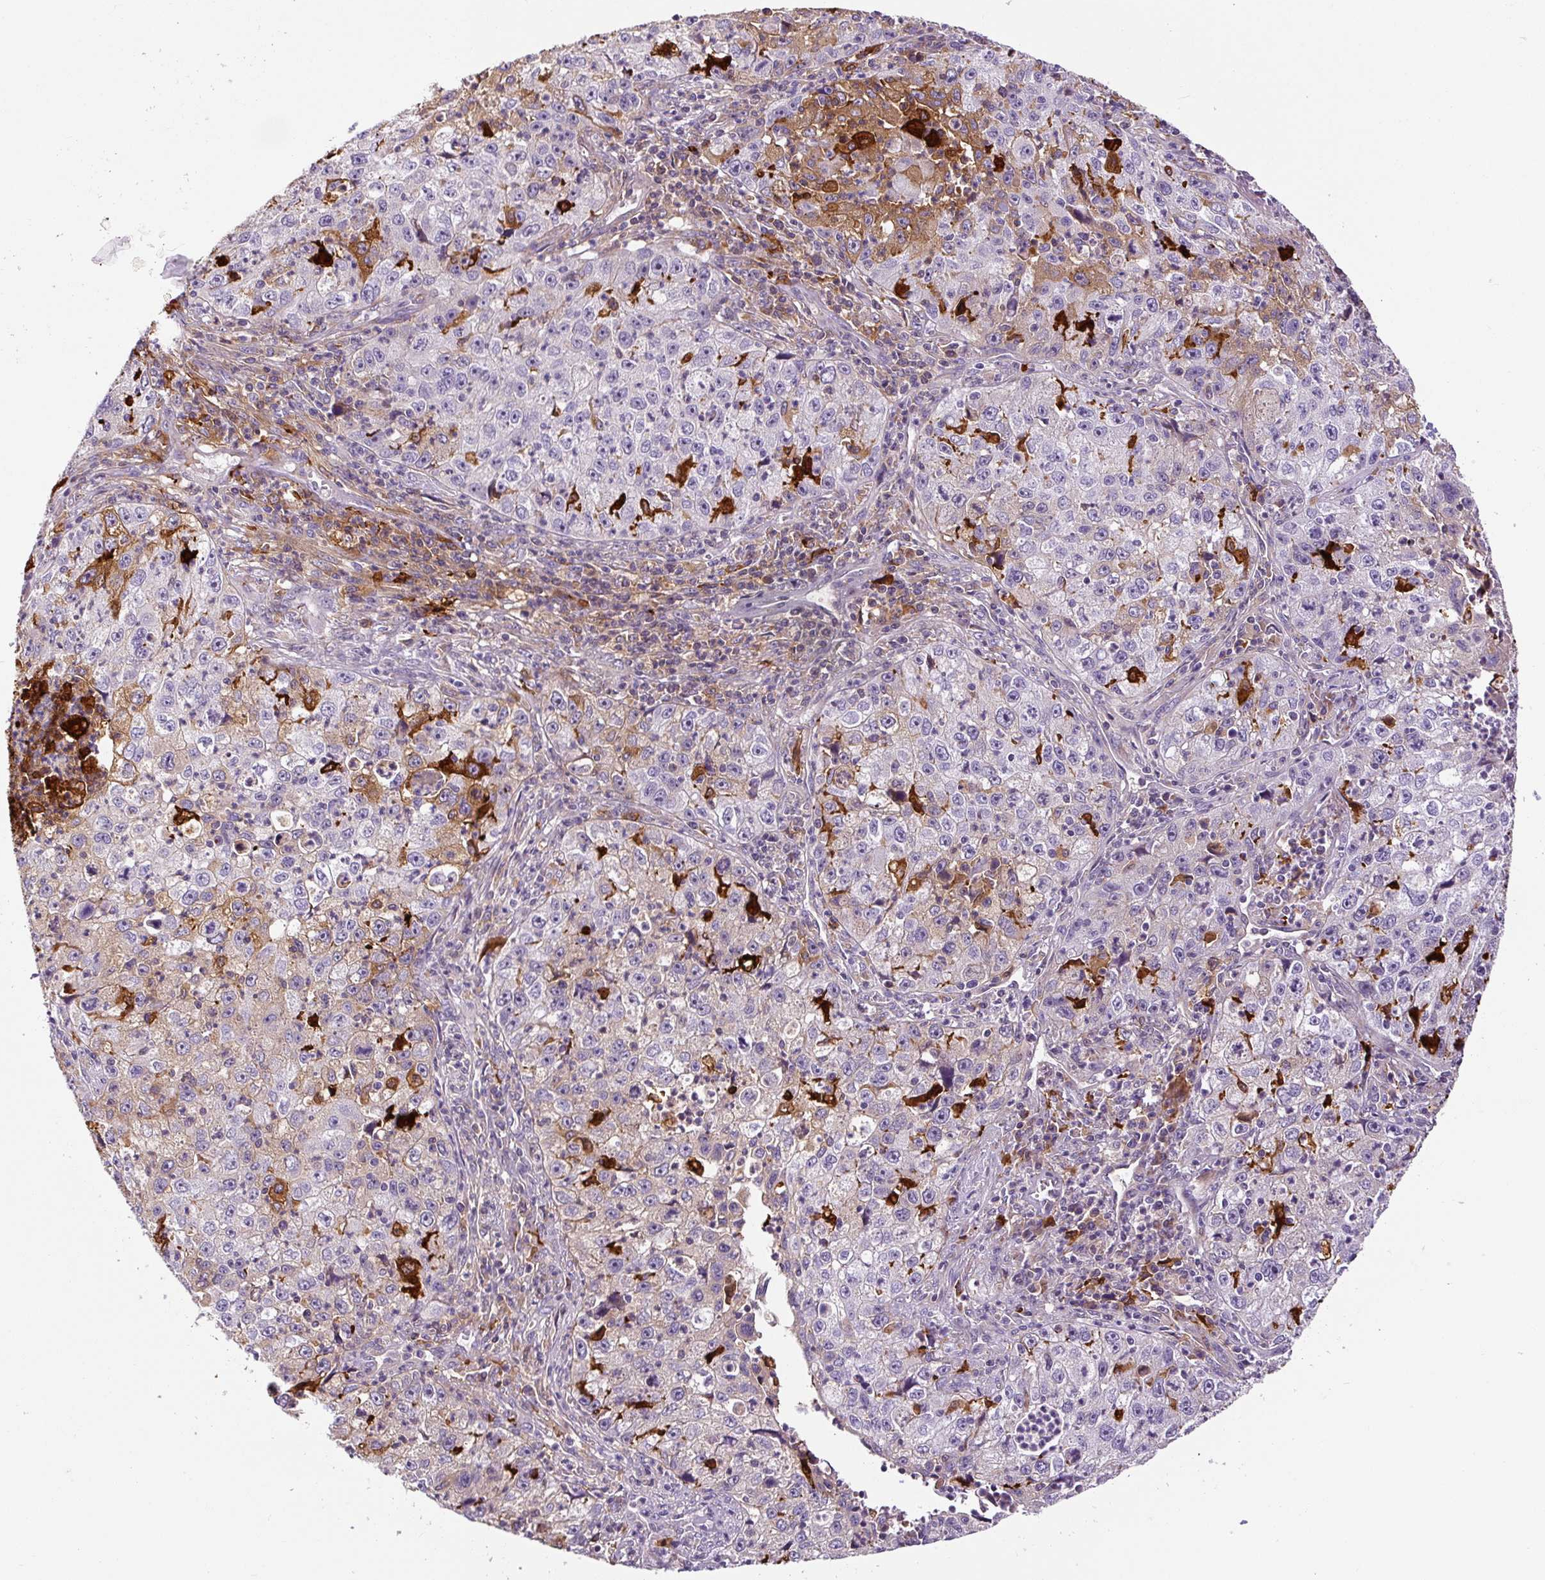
{"staining": {"intensity": "moderate", "quantity": "<25%", "location": "cytoplasmic/membranous"}, "tissue": "lung cancer", "cell_type": "Tumor cells", "image_type": "cancer", "snomed": [{"axis": "morphology", "description": "Squamous cell carcinoma, NOS"}, {"axis": "topography", "description": "Lung"}], "caption": "A high-resolution histopathology image shows immunohistochemistry (IHC) staining of lung squamous cell carcinoma, which shows moderate cytoplasmic/membranous positivity in about <25% of tumor cells.", "gene": "FUT10", "patient": {"sex": "male", "age": 71}}